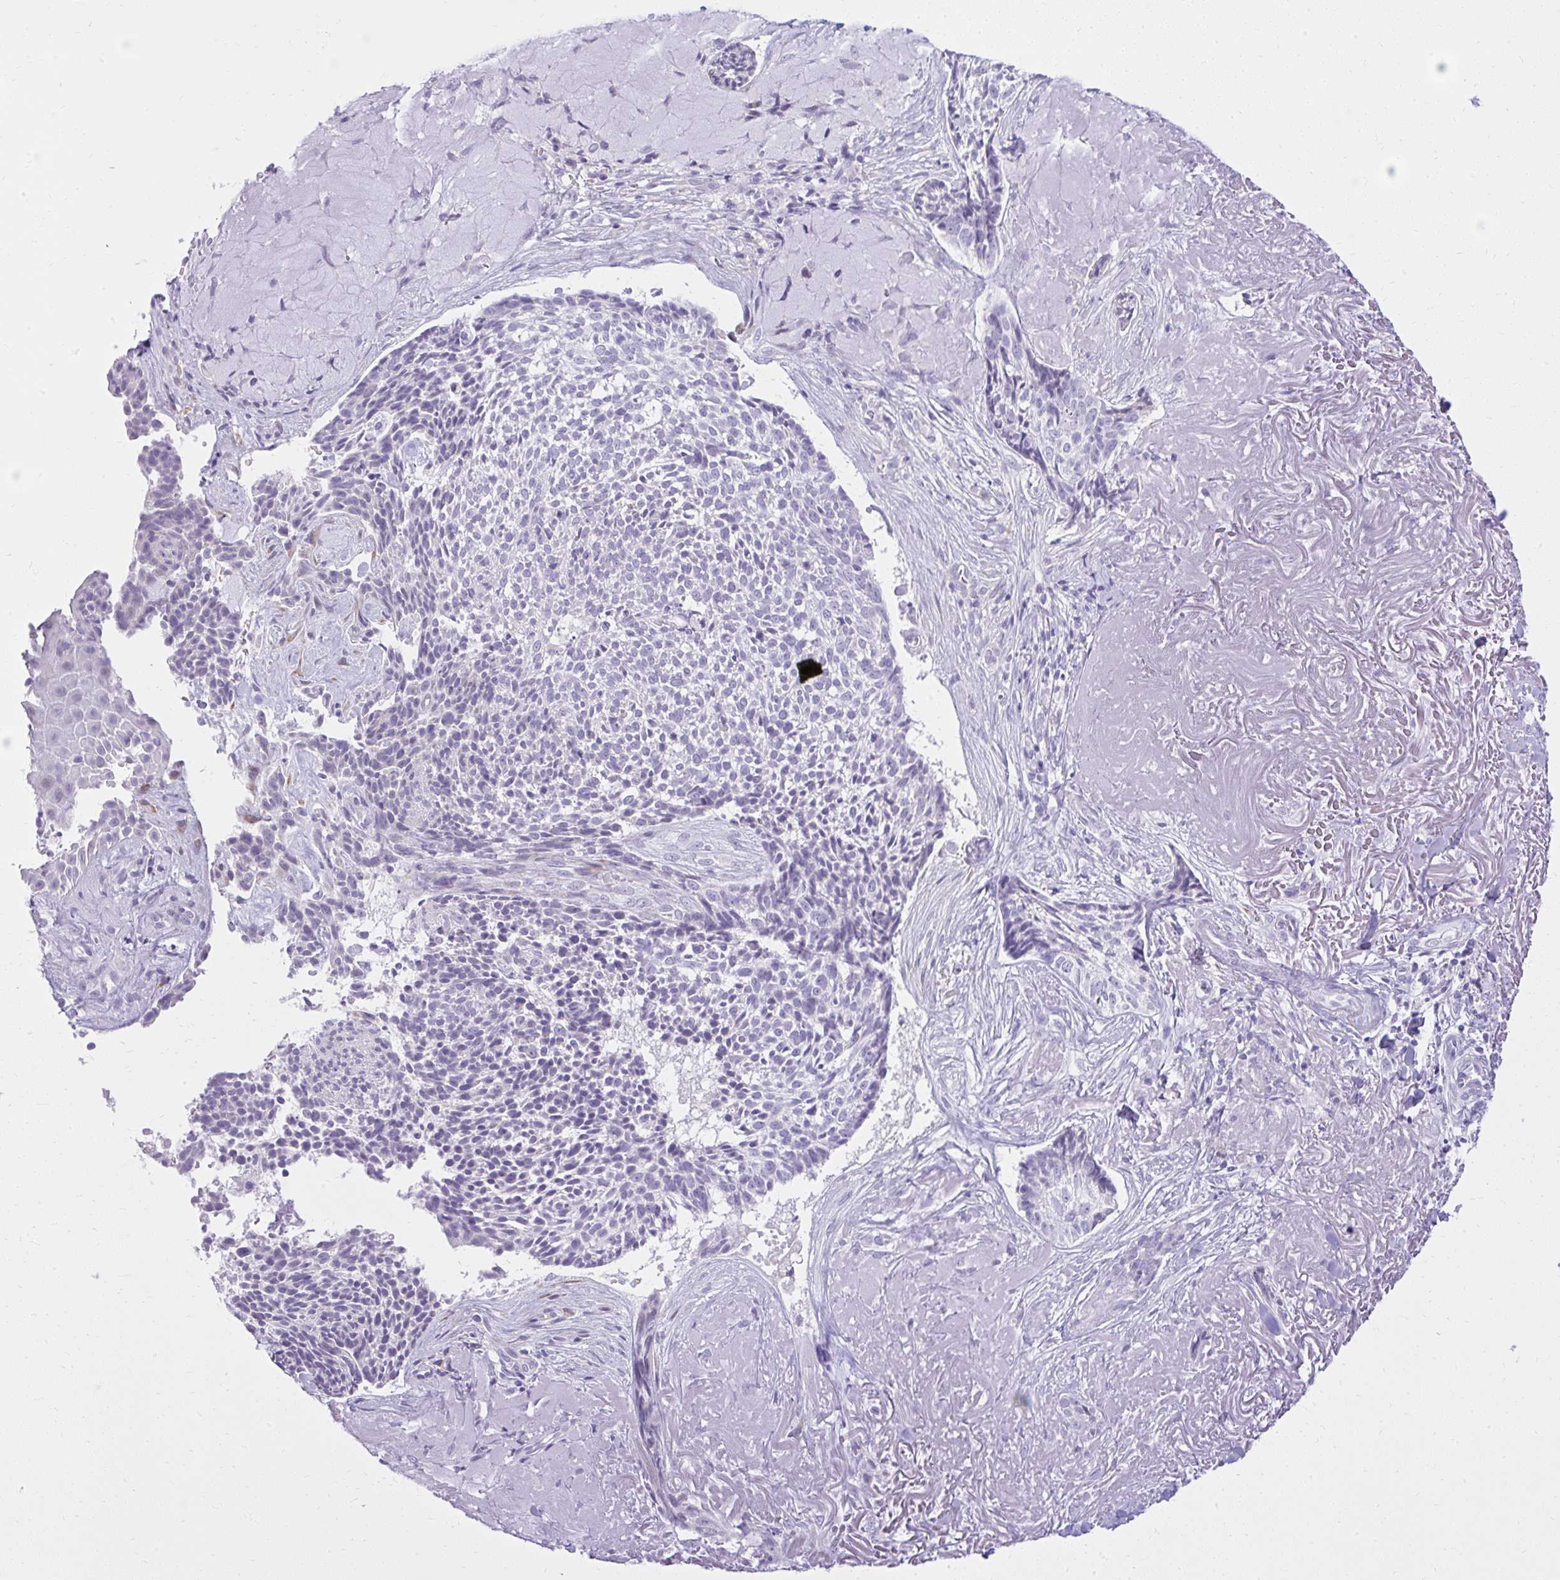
{"staining": {"intensity": "negative", "quantity": "none", "location": "none"}, "tissue": "skin cancer", "cell_type": "Tumor cells", "image_type": "cancer", "snomed": [{"axis": "morphology", "description": "Basal cell carcinoma"}, {"axis": "topography", "description": "Skin"}, {"axis": "topography", "description": "Skin of face"}], "caption": "Tumor cells show no significant protein positivity in basal cell carcinoma (skin).", "gene": "PRAP1", "patient": {"sex": "female", "age": 95}}